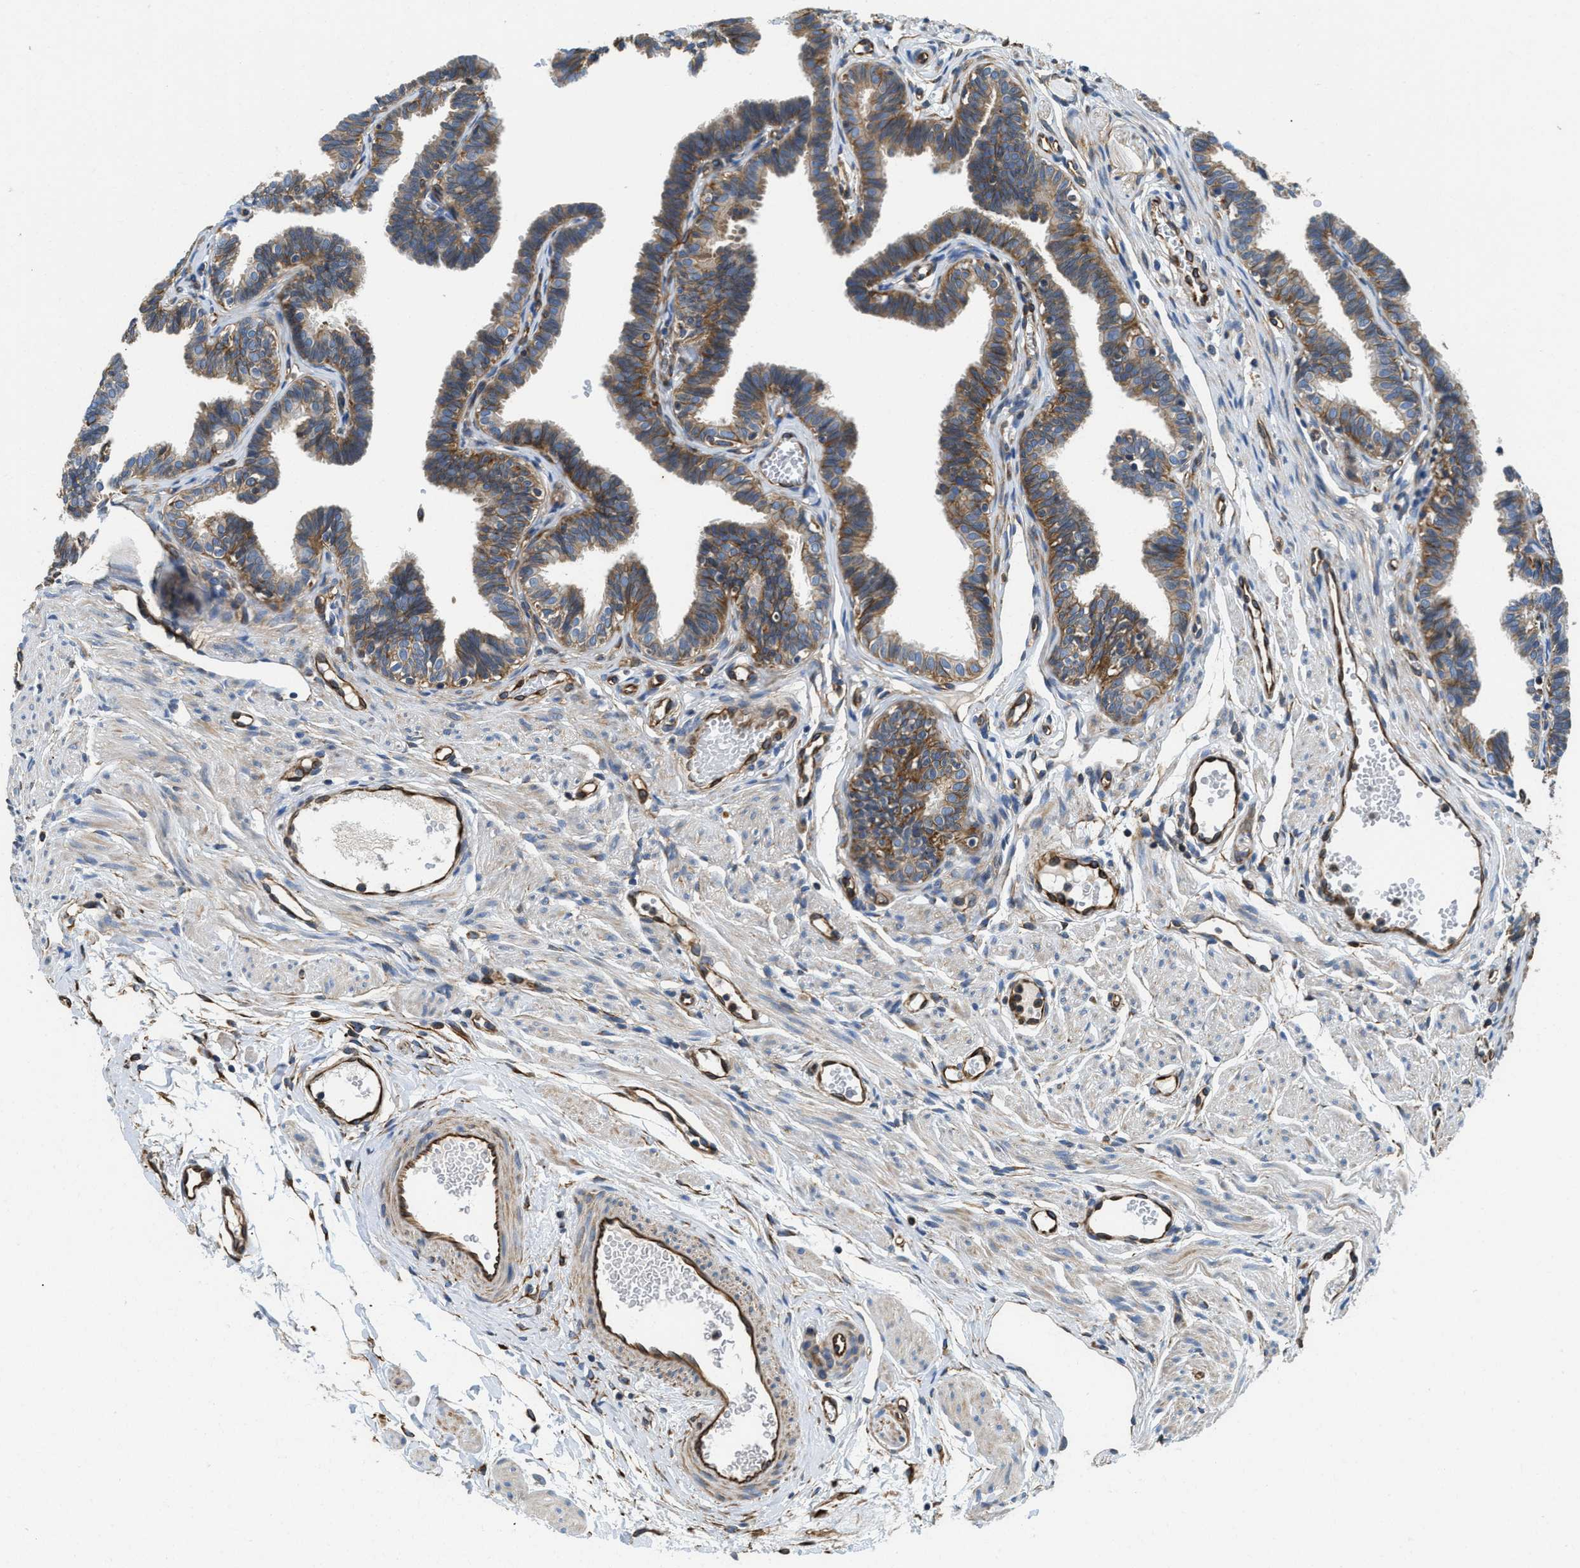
{"staining": {"intensity": "moderate", "quantity": ">75%", "location": "cytoplasmic/membranous"}, "tissue": "fallopian tube", "cell_type": "Glandular cells", "image_type": "normal", "snomed": [{"axis": "morphology", "description": "Normal tissue, NOS"}, {"axis": "topography", "description": "Fallopian tube"}, {"axis": "topography", "description": "Ovary"}], "caption": "Immunohistochemistry photomicrograph of benign fallopian tube stained for a protein (brown), which demonstrates medium levels of moderate cytoplasmic/membranous positivity in approximately >75% of glandular cells.", "gene": "HSD17B12", "patient": {"sex": "female", "age": 23}}